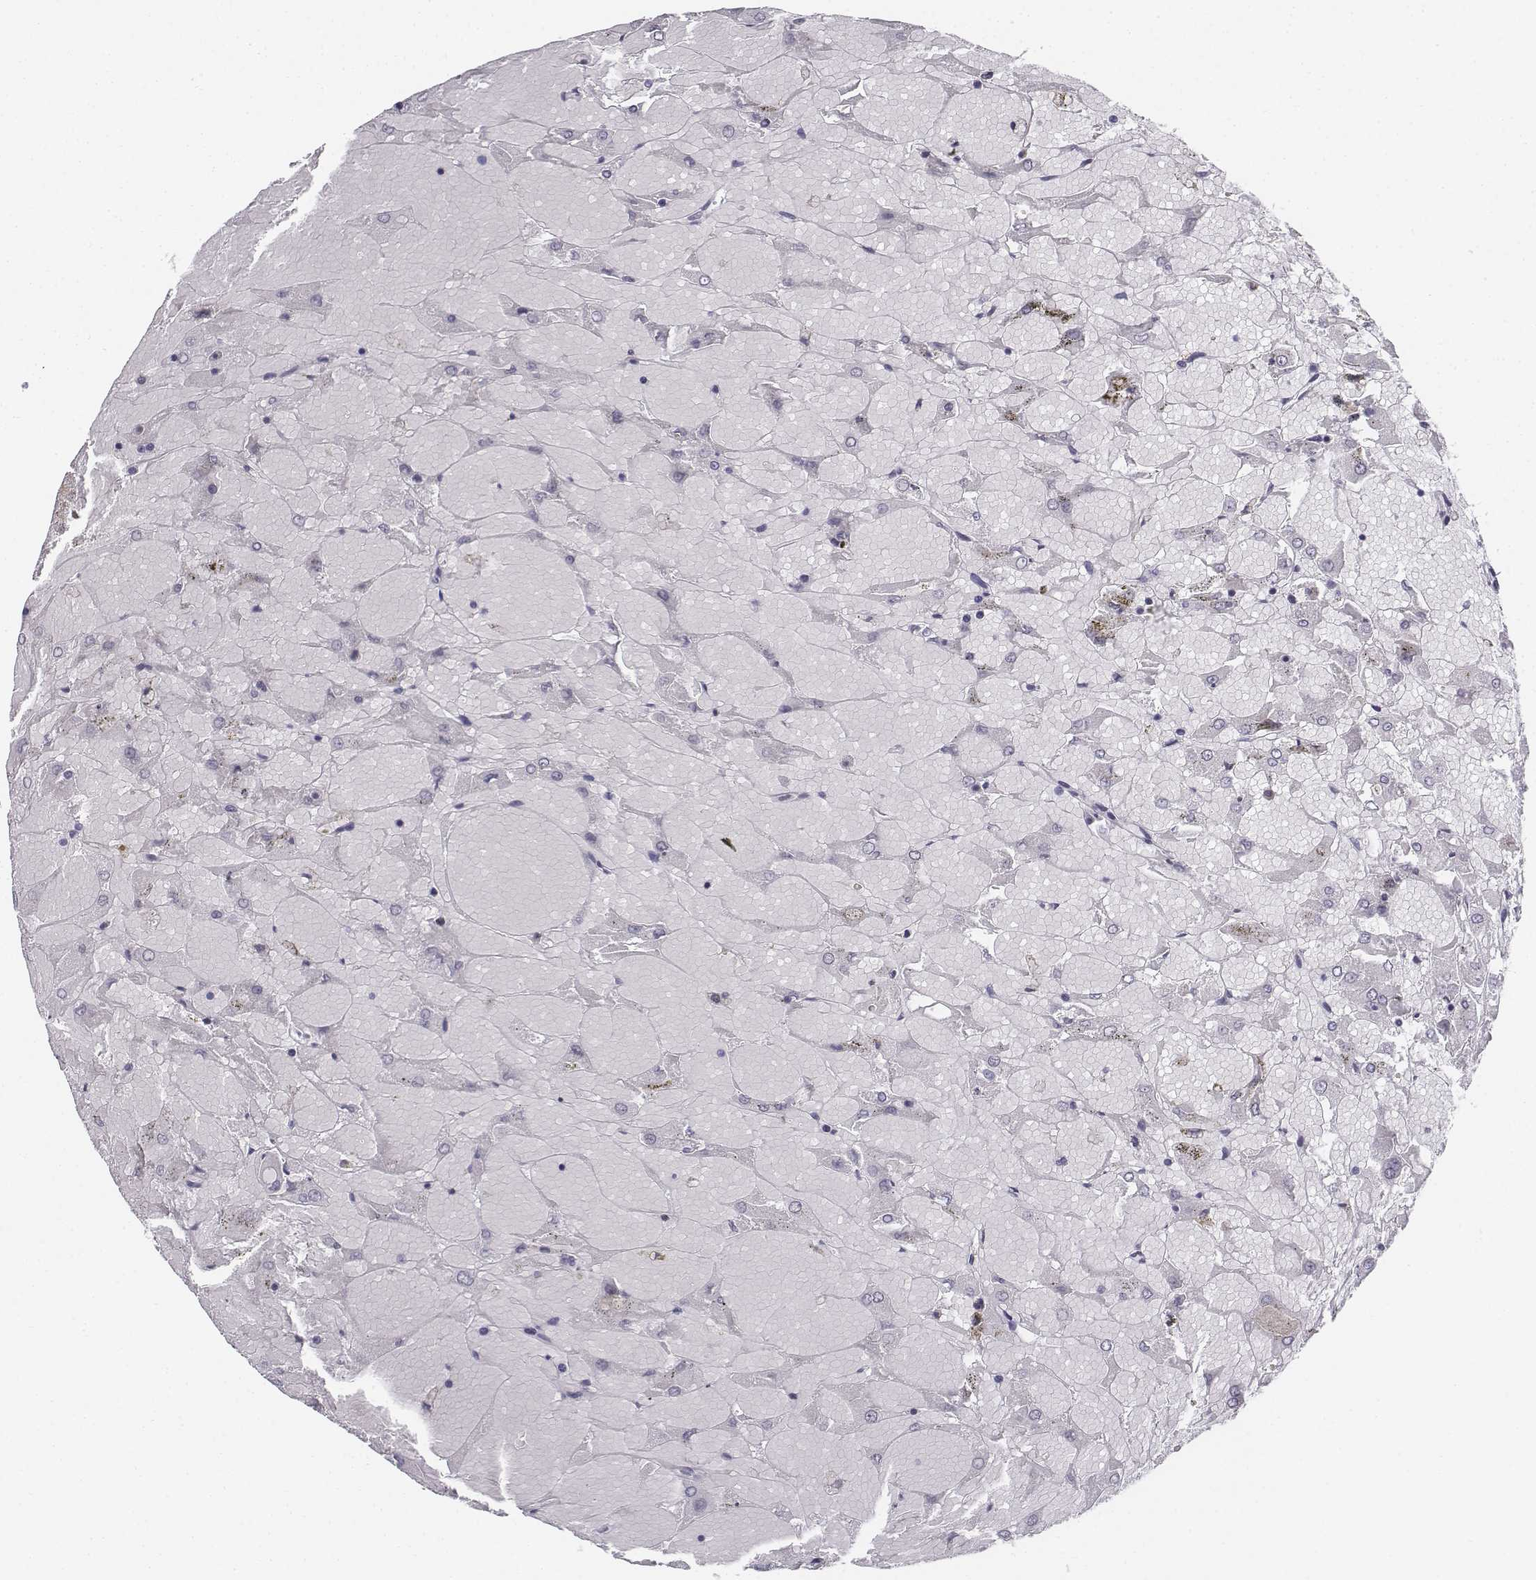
{"staining": {"intensity": "negative", "quantity": "none", "location": "none"}, "tissue": "renal cancer", "cell_type": "Tumor cells", "image_type": "cancer", "snomed": [{"axis": "morphology", "description": "Adenocarcinoma, NOS"}, {"axis": "topography", "description": "Kidney"}], "caption": "Immunohistochemistry (IHC) of human renal adenocarcinoma shows no expression in tumor cells. Nuclei are stained in blue.", "gene": "TH", "patient": {"sex": "male", "age": 72}}